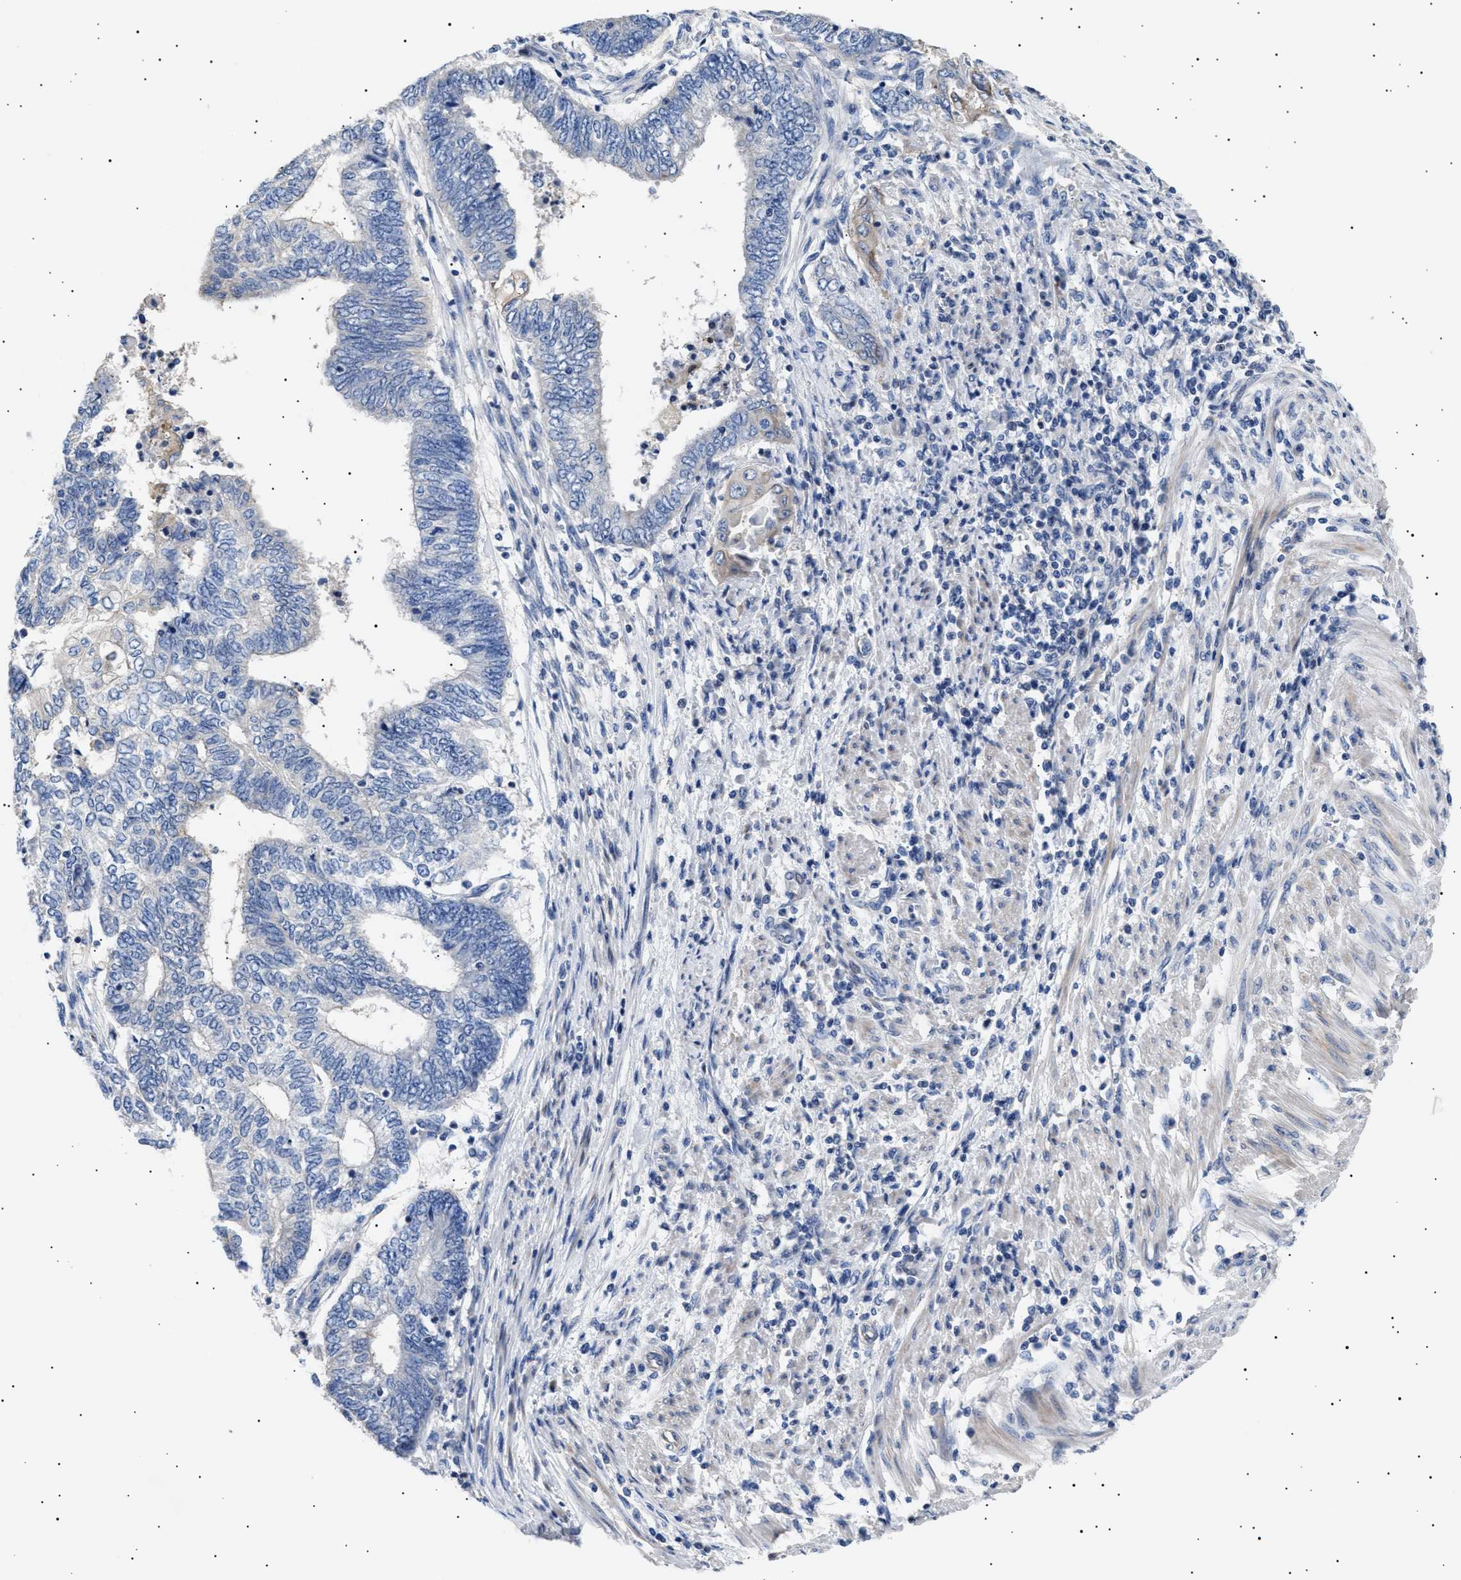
{"staining": {"intensity": "weak", "quantity": "<25%", "location": "cytoplasmic/membranous"}, "tissue": "endometrial cancer", "cell_type": "Tumor cells", "image_type": "cancer", "snomed": [{"axis": "morphology", "description": "Adenocarcinoma, NOS"}, {"axis": "topography", "description": "Uterus"}, {"axis": "topography", "description": "Endometrium"}], "caption": "This is a histopathology image of immunohistochemistry (IHC) staining of adenocarcinoma (endometrial), which shows no positivity in tumor cells.", "gene": "HEMGN", "patient": {"sex": "female", "age": 70}}